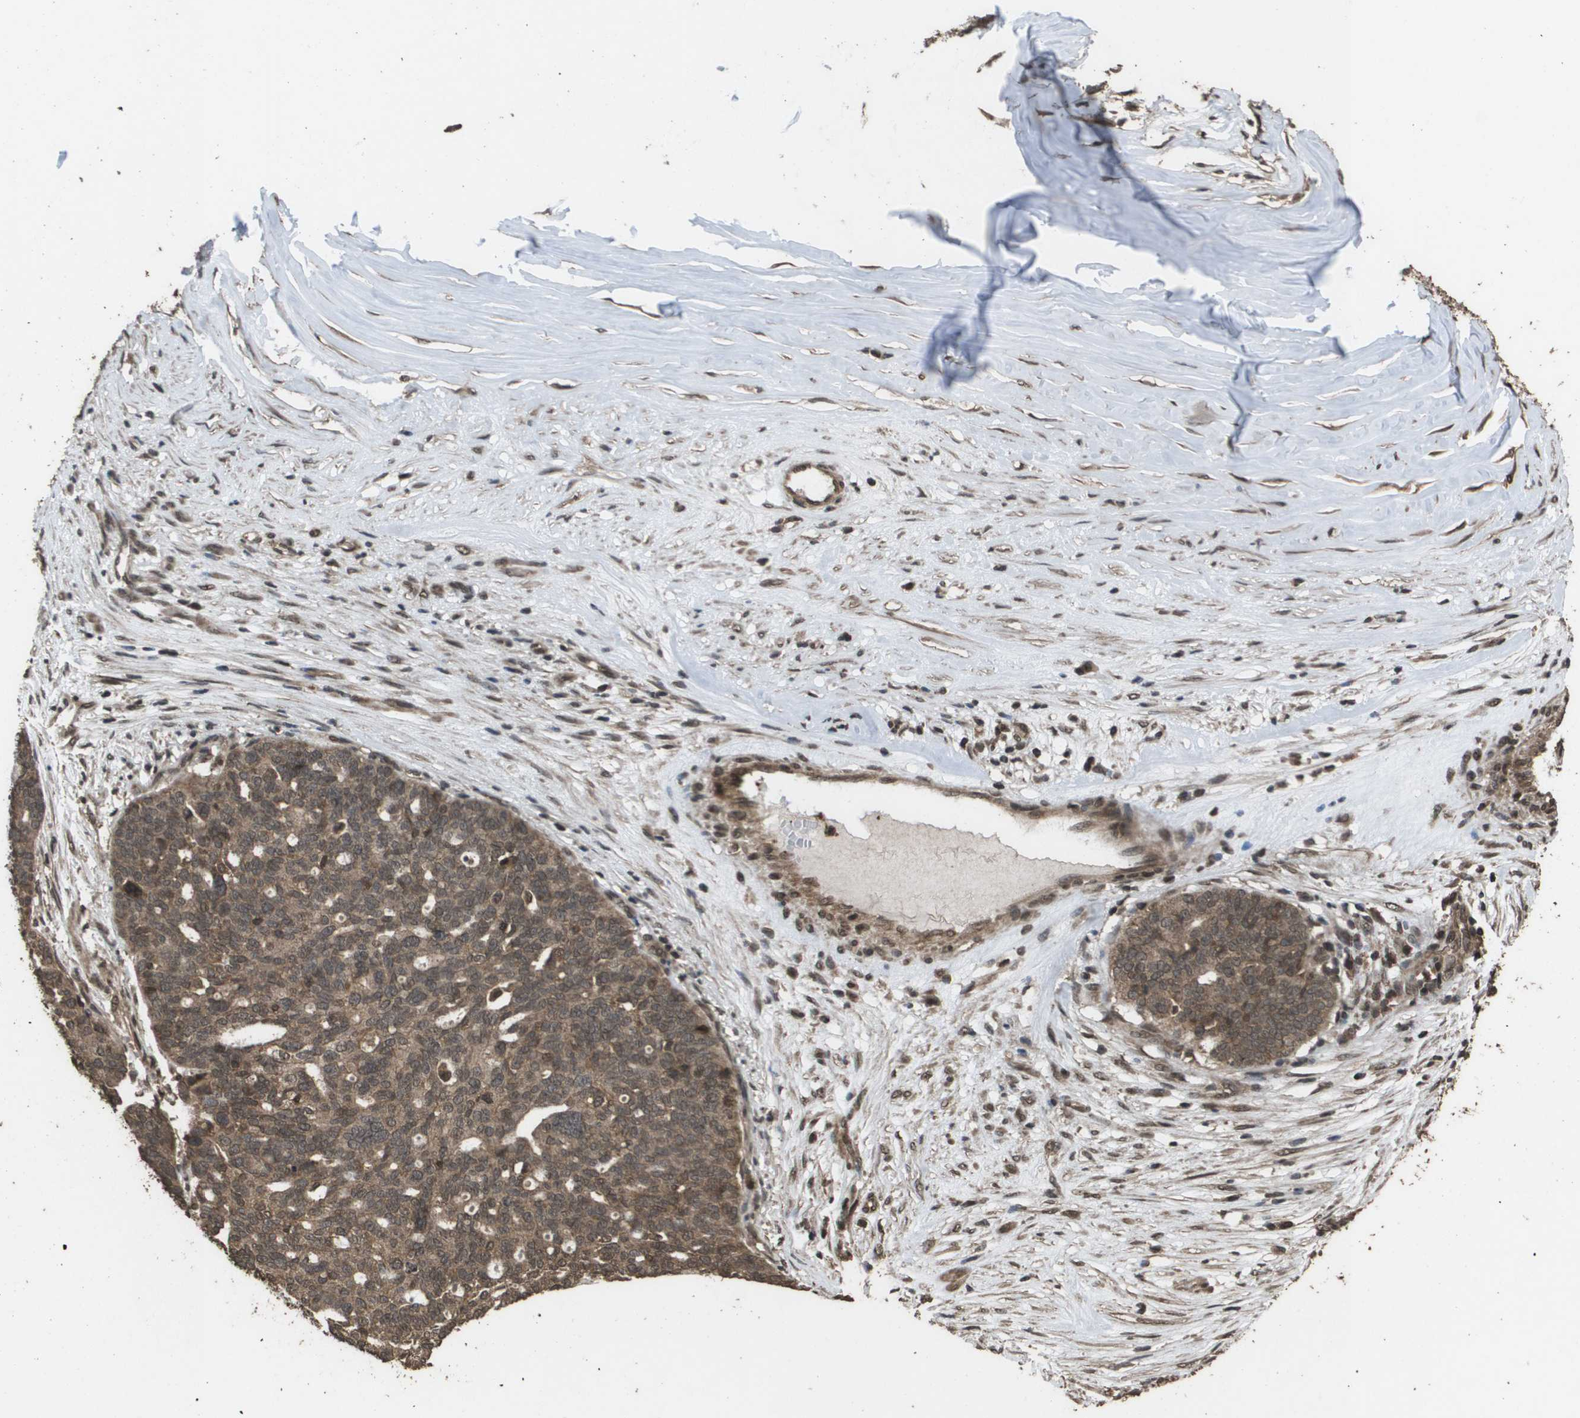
{"staining": {"intensity": "moderate", "quantity": ">75%", "location": "cytoplasmic/membranous,nuclear"}, "tissue": "ovarian cancer", "cell_type": "Tumor cells", "image_type": "cancer", "snomed": [{"axis": "morphology", "description": "Cystadenocarcinoma, serous, NOS"}, {"axis": "topography", "description": "Ovary"}], "caption": "A brown stain shows moderate cytoplasmic/membranous and nuclear expression of a protein in human ovarian cancer (serous cystadenocarcinoma) tumor cells.", "gene": "AXIN2", "patient": {"sex": "female", "age": 59}}